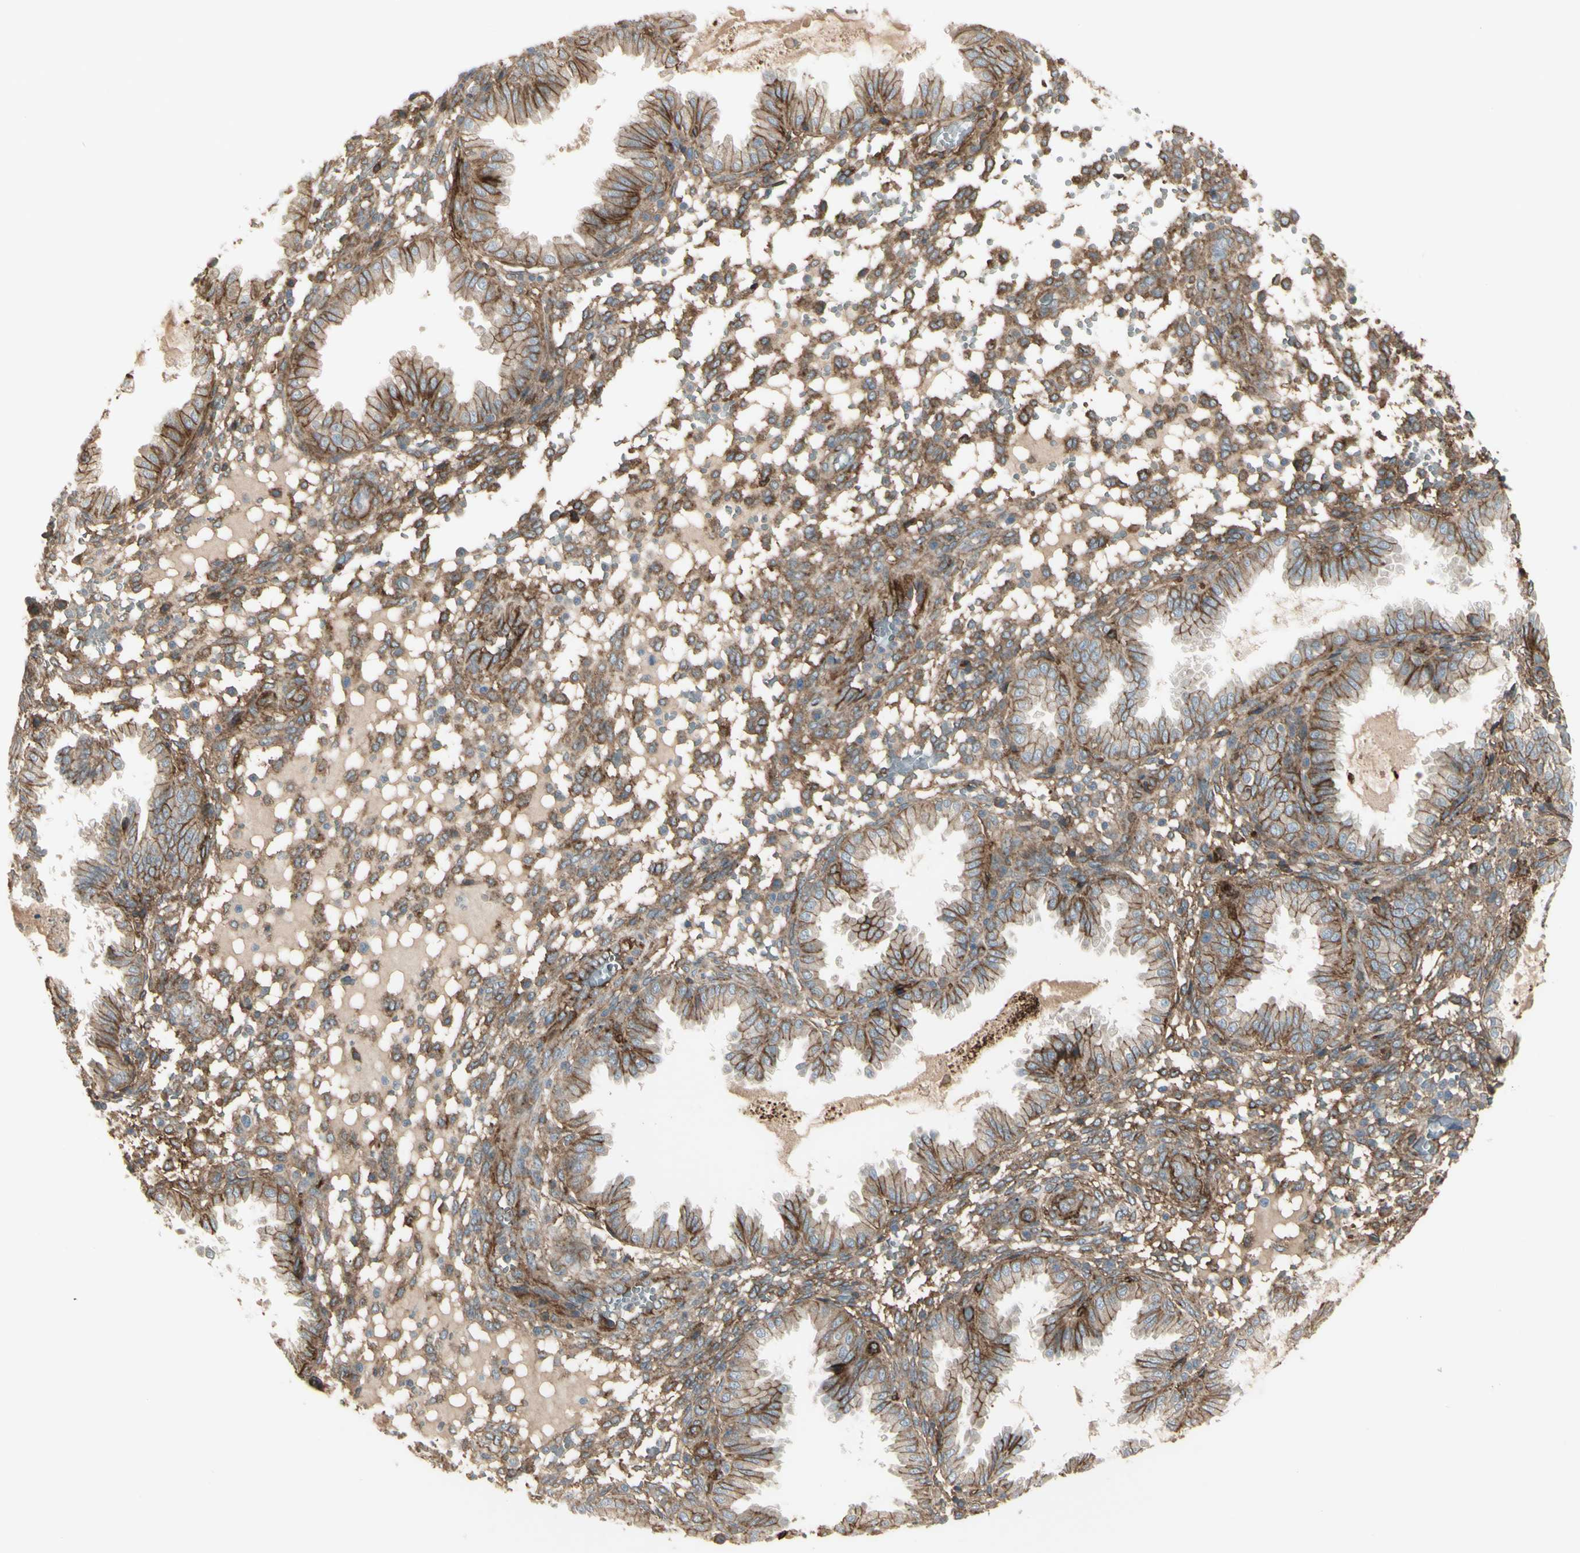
{"staining": {"intensity": "moderate", "quantity": ">75%", "location": "cytoplasmic/membranous"}, "tissue": "endometrium", "cell_type": "Cells in endometrial stroma", "image_type": "normal", "snomed": [{"axis": "morphology", "description": "Normal tissue, NOS"}, {"axis": "topography", "description": "Endometrium"}], "caption": "This is a micrograph of immunohistochemistry (IHC) staining of benign endometrium, which shows moderate expression in the cytoplasmic/membranous of cells in endometrial stroma.", "gene": "CD276", "patient": {"sex": "female", "age": 33}}